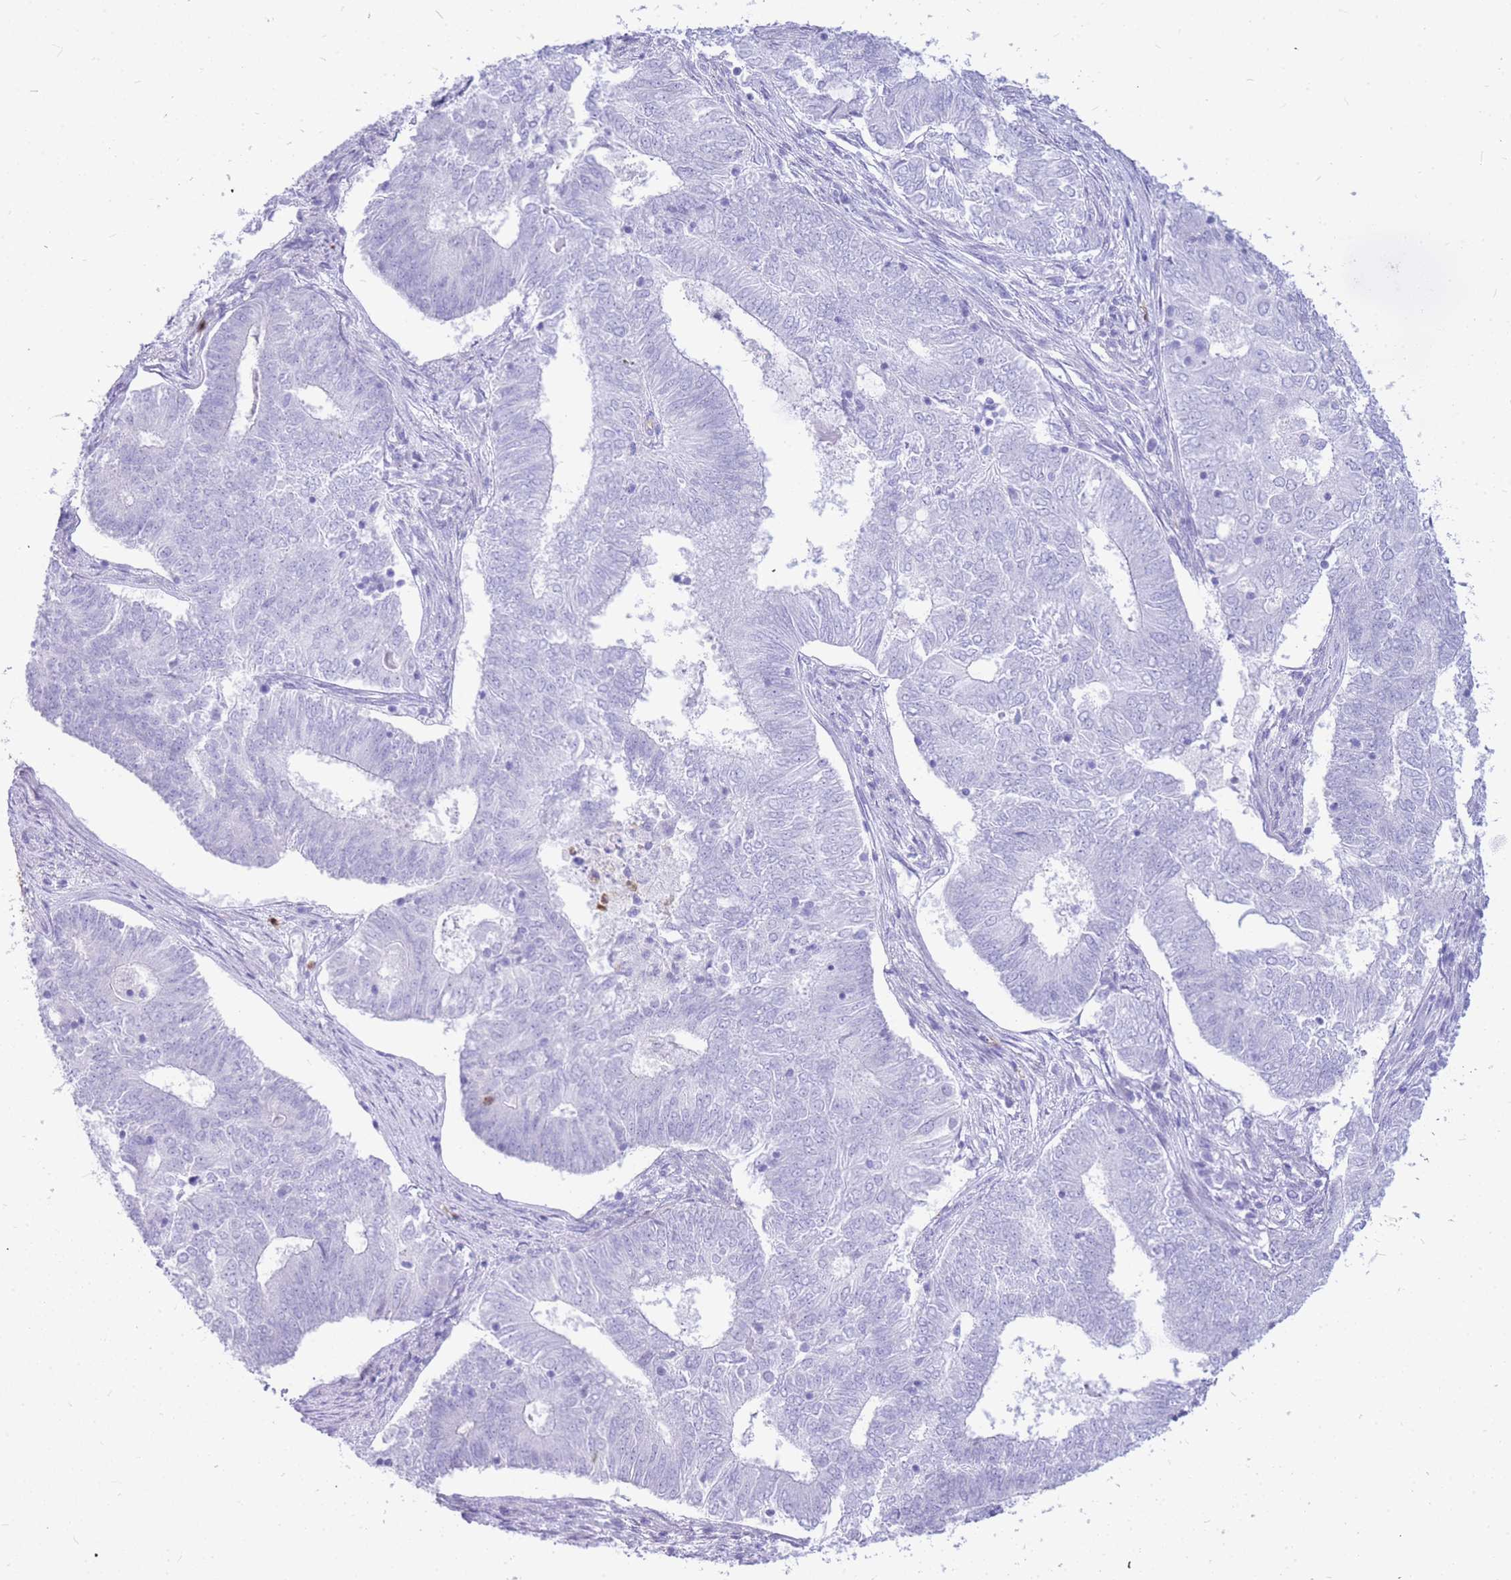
{"staining": {"intensity": "negative", "quantity": "none", "location": "none"}, "tissue": "endometrial cancer", "cell_type": "Tumor cells", "image_type": "cancer", "snomed": [{"axis": "morphology", "description": "Adenocarcinoma, NOS"}, {"axis": "topography", "description": "Endometrium"}], "caption": "Immunohistochemistry (IHC) of human endometrial cancer (adenocarcinoma) exhibits no expression in tumor cells.", "gene": "HERC1", "patient": {"sex": "female", "age": 62}}